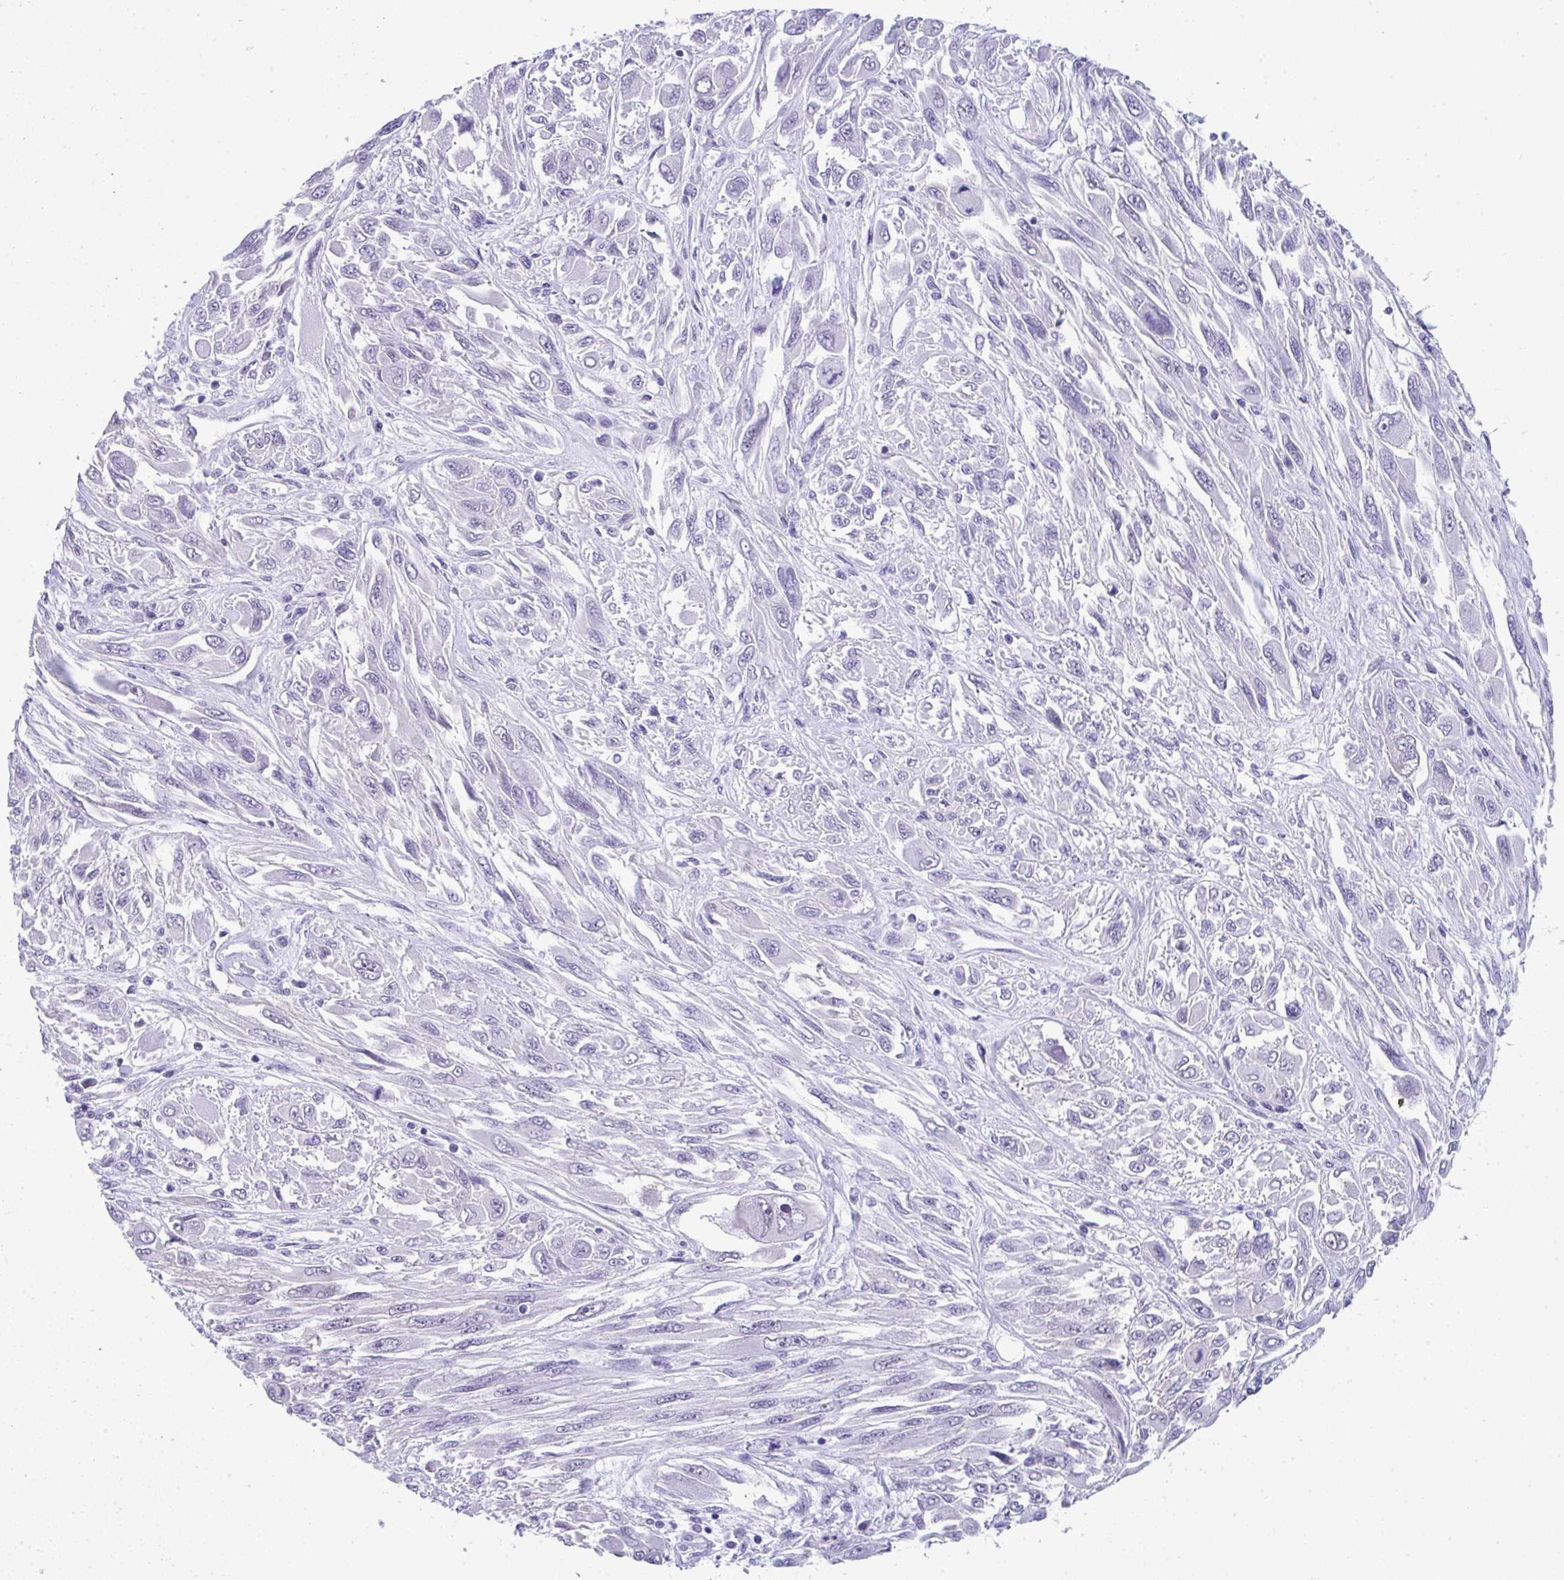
{"staining": {"intensity": "negative", "quantity": "none", "location": "none"}, "tissue": "melanoma", "cell_type": "Tumor cells", "image_type": "cancer", "snomed": [{"axis": "morphology", "description": "Malignant melanoma, NOS"}, {"axis": "topography", "description": "Skin"}], "caption": "High magnification brightfield microscopy of melanoma stained with DAB (brown) and counterstained with hematoxylin (blue): tumor cells show no significant staining.", "gene": "CDK13", "patient": {"sex": "female", "age": 91}}